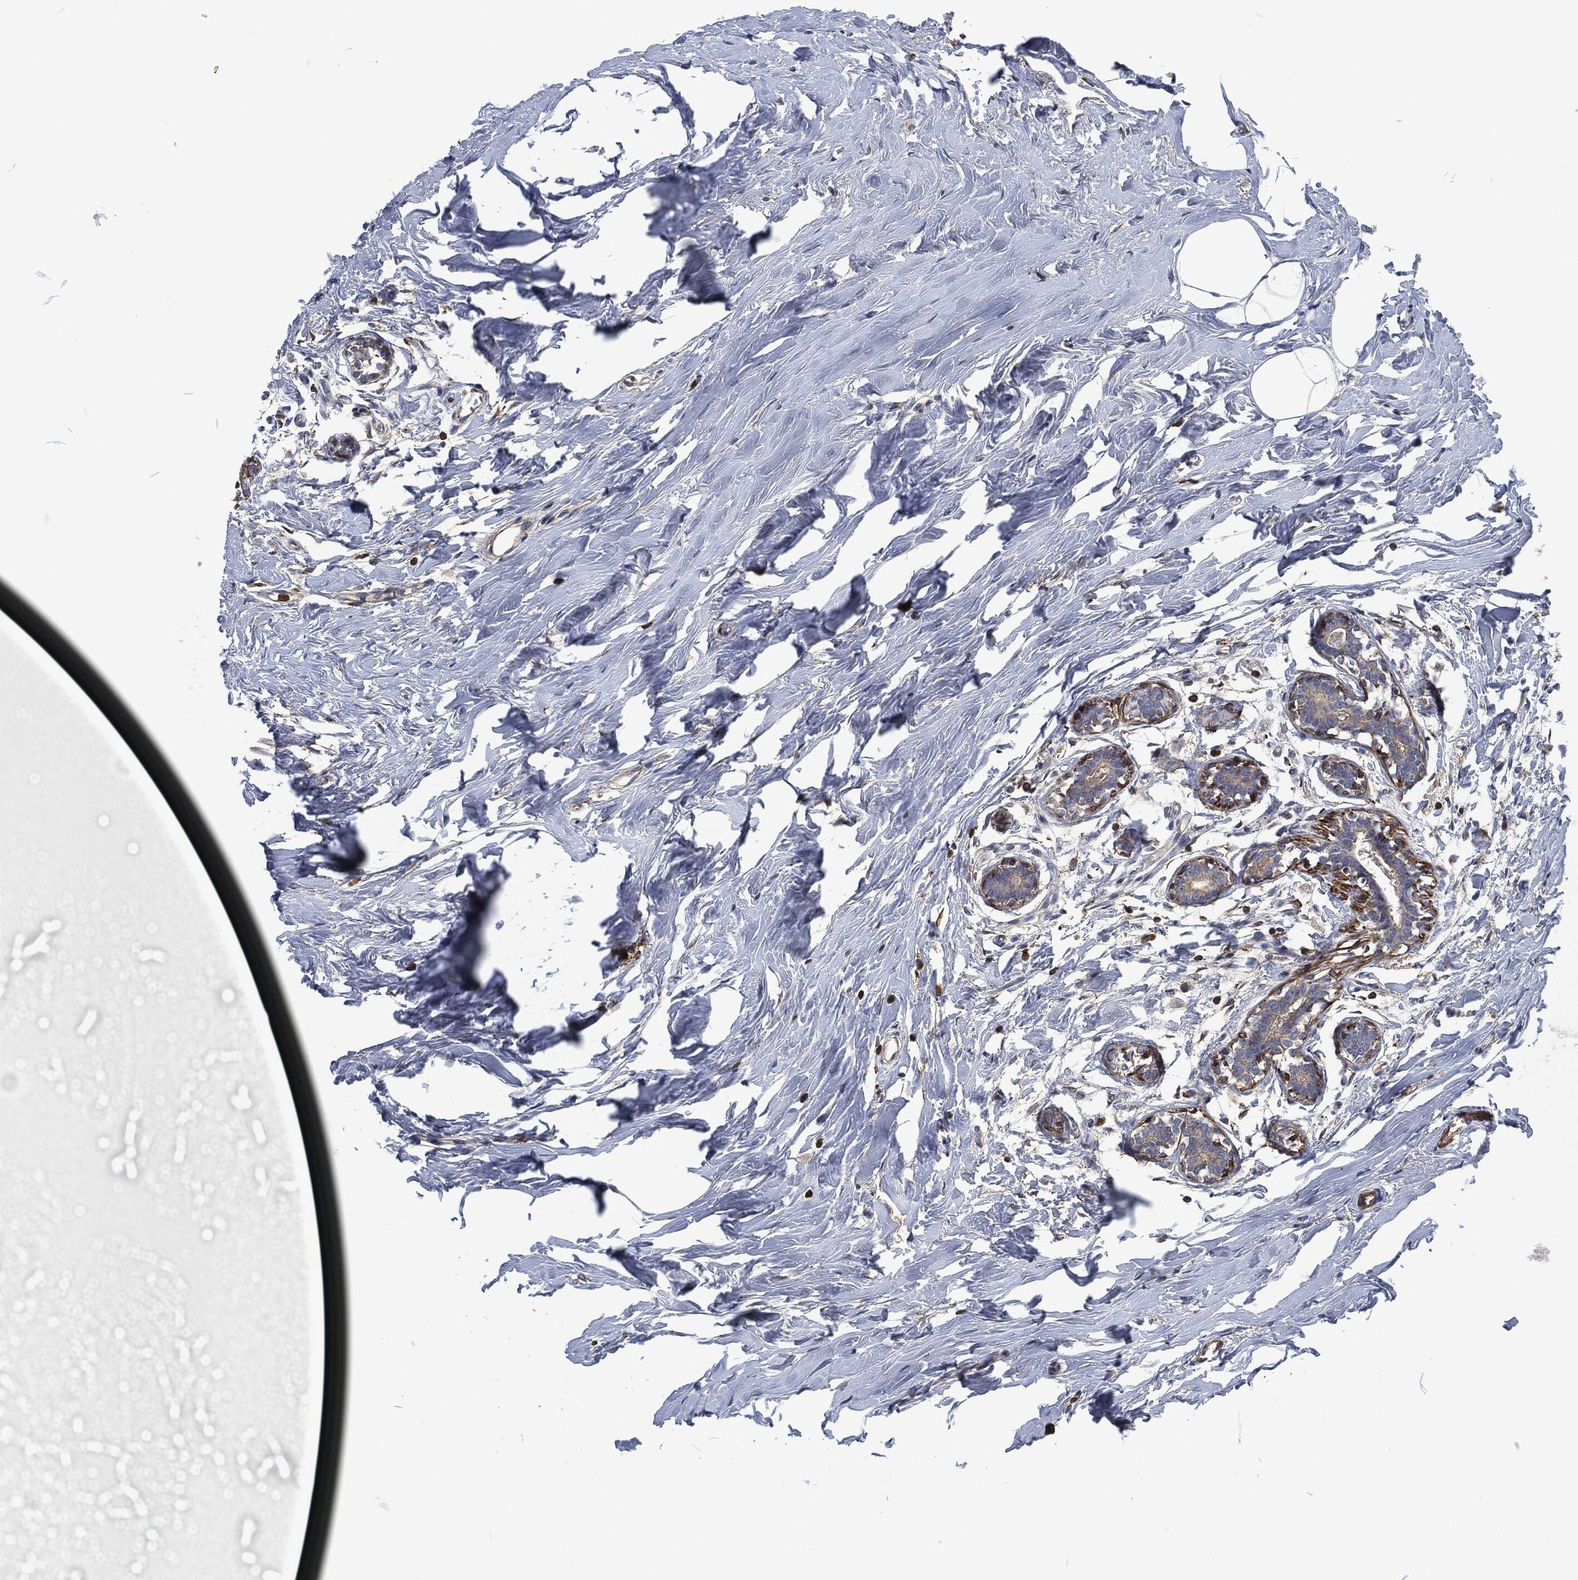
{"staining": {"intensity": "negative", "quantity": "none", "location": "none"}, "tissue": "breast", "cell_type": "Adipocytes", "image_type": "normal", "snomed": [{"axis": "morphology", "description": "Normal tissue, NOS"}, {"axis": "morphology", "description": "Lobular carcinoma, in situ"}, {"axis": "topography", "description": "Breast"}], "caption": "DAB (3,3'-diaminobenzidine) immunohistochemical staining of benign human breast reveals no significant expression in adipocytes. (Brightfield microscopy of DAB immunohistochemistry at high magnification).", "gene": "LGALS9", "patient": {"sex": "female", "age": 35}}